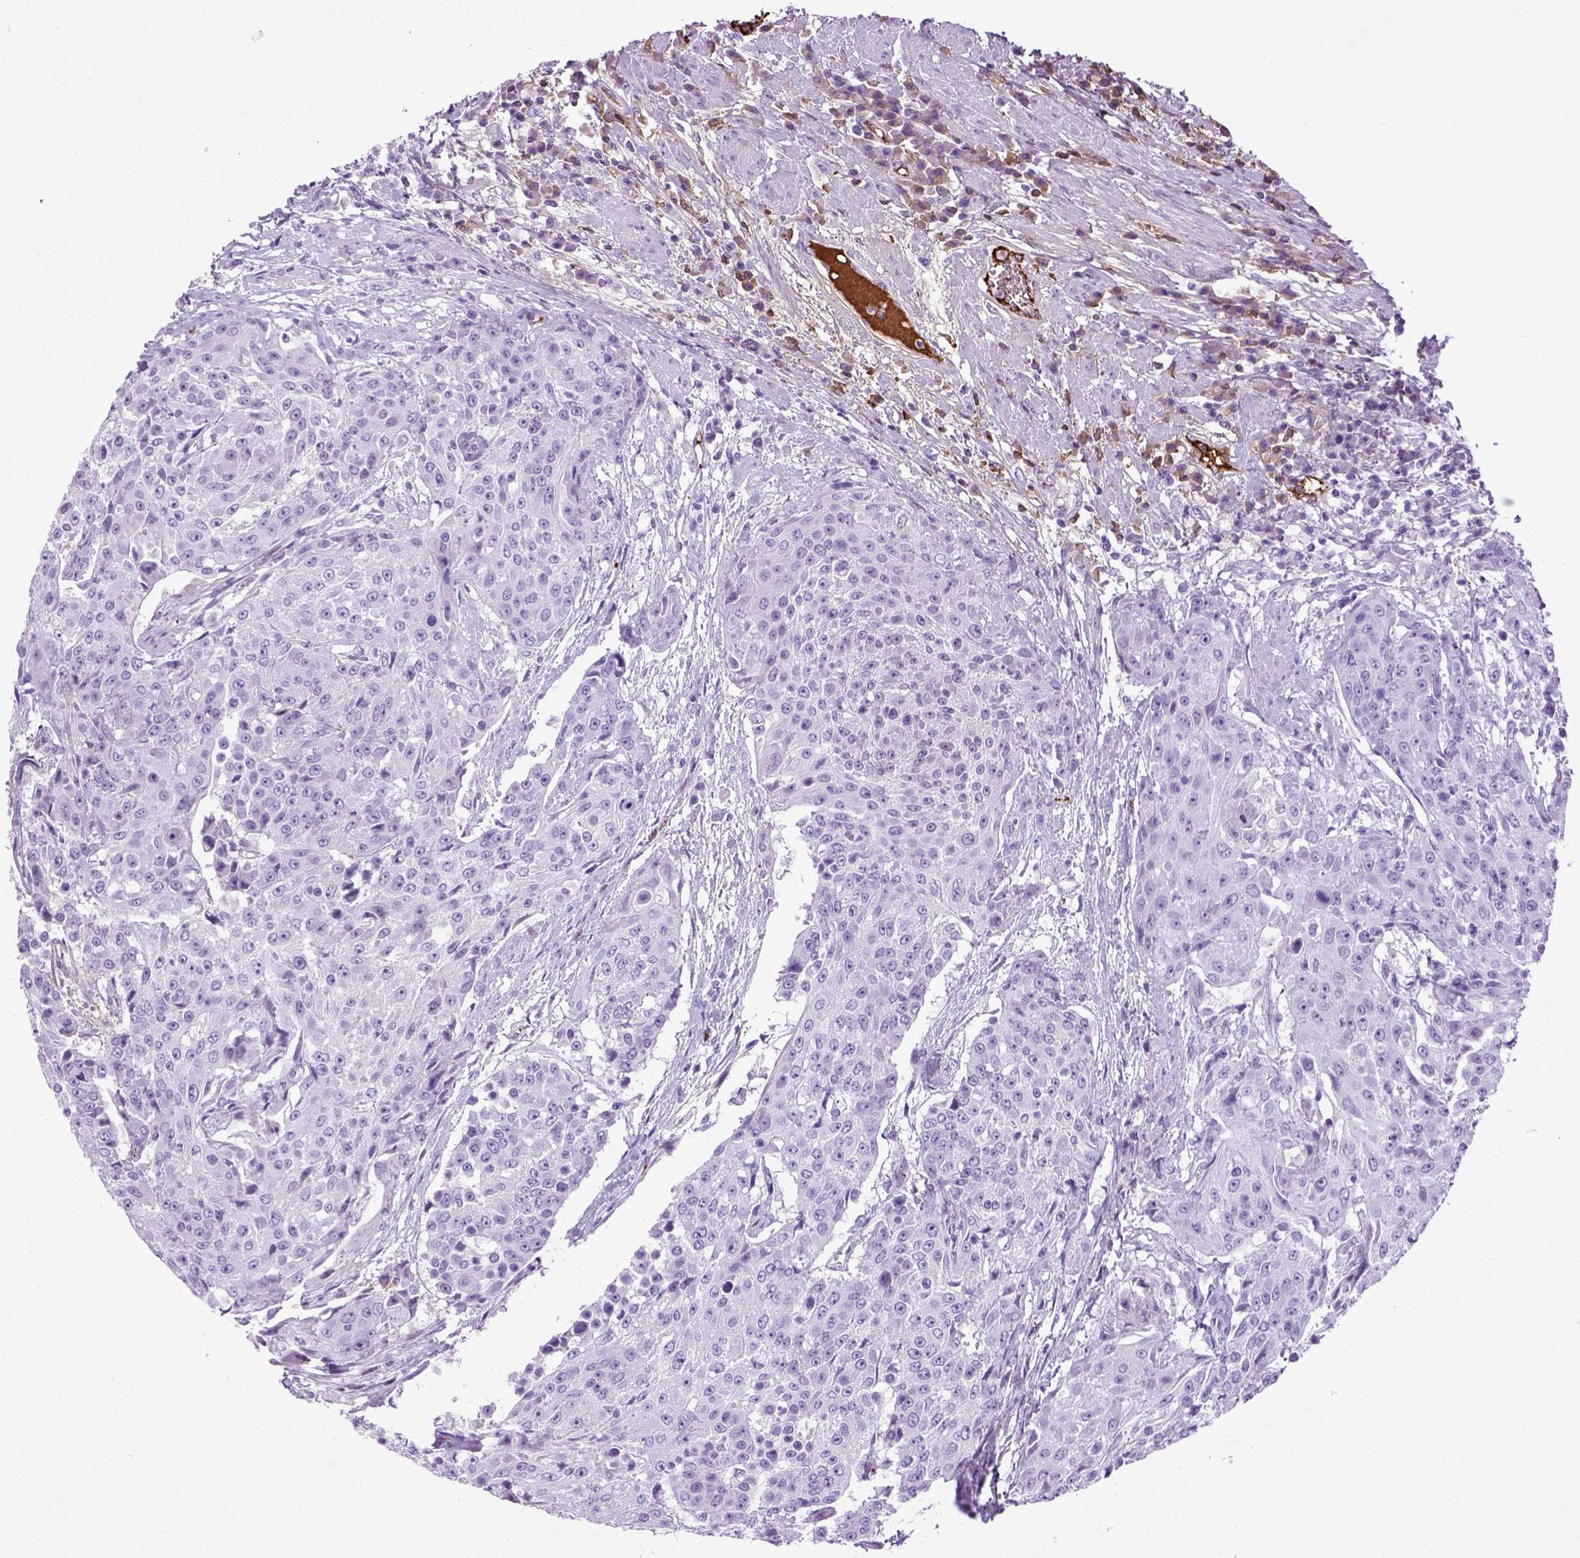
{"staining": {"intensity": "negative", "quantity": "none", "location": "none"}, "tissue": "urothelial cancer", "cell_type": "Tumor cells", "image_type": "cancer", "snomed": [{"axis": "morphology", "description": "Urothelial carcinoma, High grade"}, {"axis": "topography", "description": "Urinary bladder"}], "caption": "DAB (3,3'-diaminobenzidine) immunohistochemical staining of human urothelial cancer shows no significant positivity in tumor cells.", "gene": "ADAMTS8", "patient": {"sex": "female", "age": 63}}